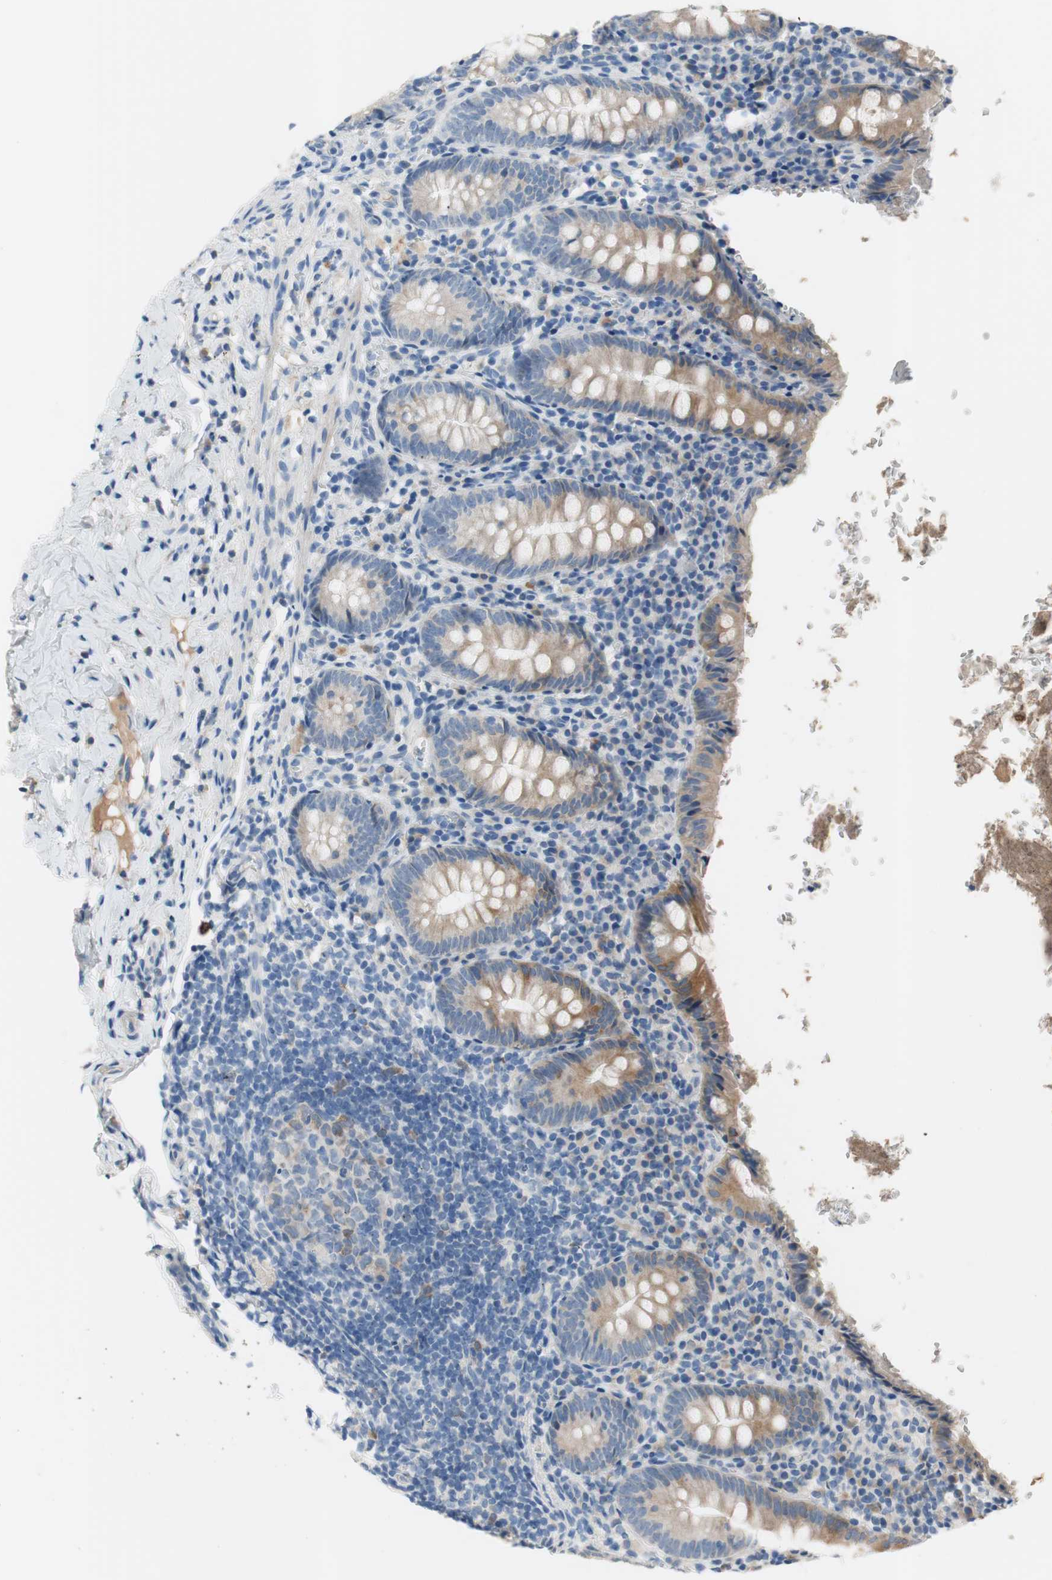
{"staining": {"intensity": "moderate", "quantity": "<25%", "location": "cytoplasmic/membranous"}, "tissue": "appendix", "cell_type": "Glandular cells", "image_type": "normal", "snomed": [{"axis": "morphology", "description": "Normal tissue, NOS"}, {"axis": "topography", "description": "Appendix"}], "caption": "About <25% of glandular cells in unremarkable human appendix show moderate cytoplasmic/membranous protein expression as visualized by brown immunohistochemical staining.", "gene": "FDFT1", "patient": {"sex": "female", "age": 10}}